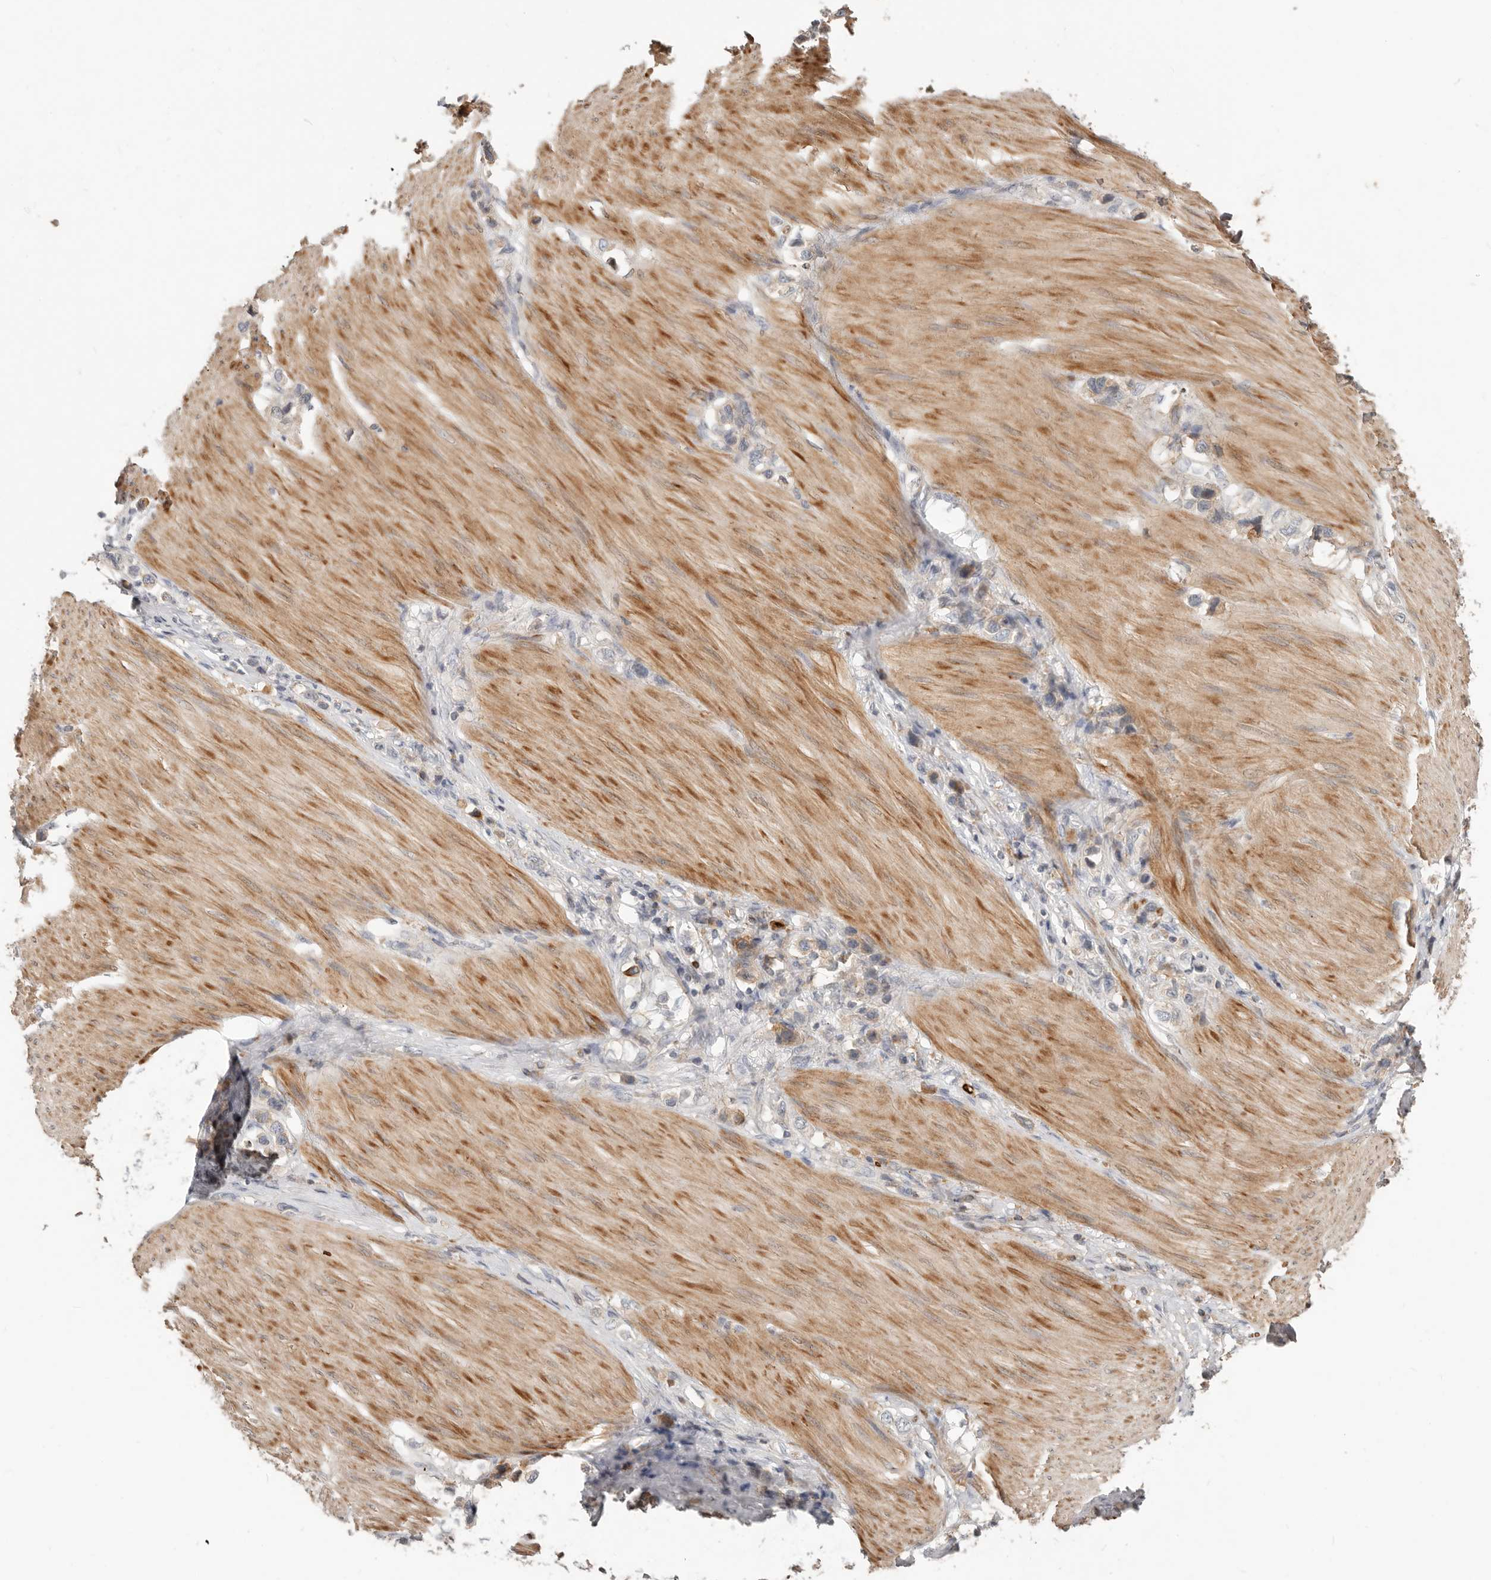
{"staining": {"intensity": "weak", "quantity": "<25%", "location": "cytoplasmic/membranous"}, "tissue": "stomach cancer", "cell_type": "Tumor cells", "image_type": "cancer", "snomed": [{"axis": "morphology", "description": "Adenocarcinoma, NOS"}, {"axis": "topography", "description": "Stomach"}], "caption": "Immunohistochemistry (IHC) of human stomach adenocarcinoma shows no staining in tumor cells.", "gene": "MTFR2", "patient": {"sex": "female", "age": 65}}